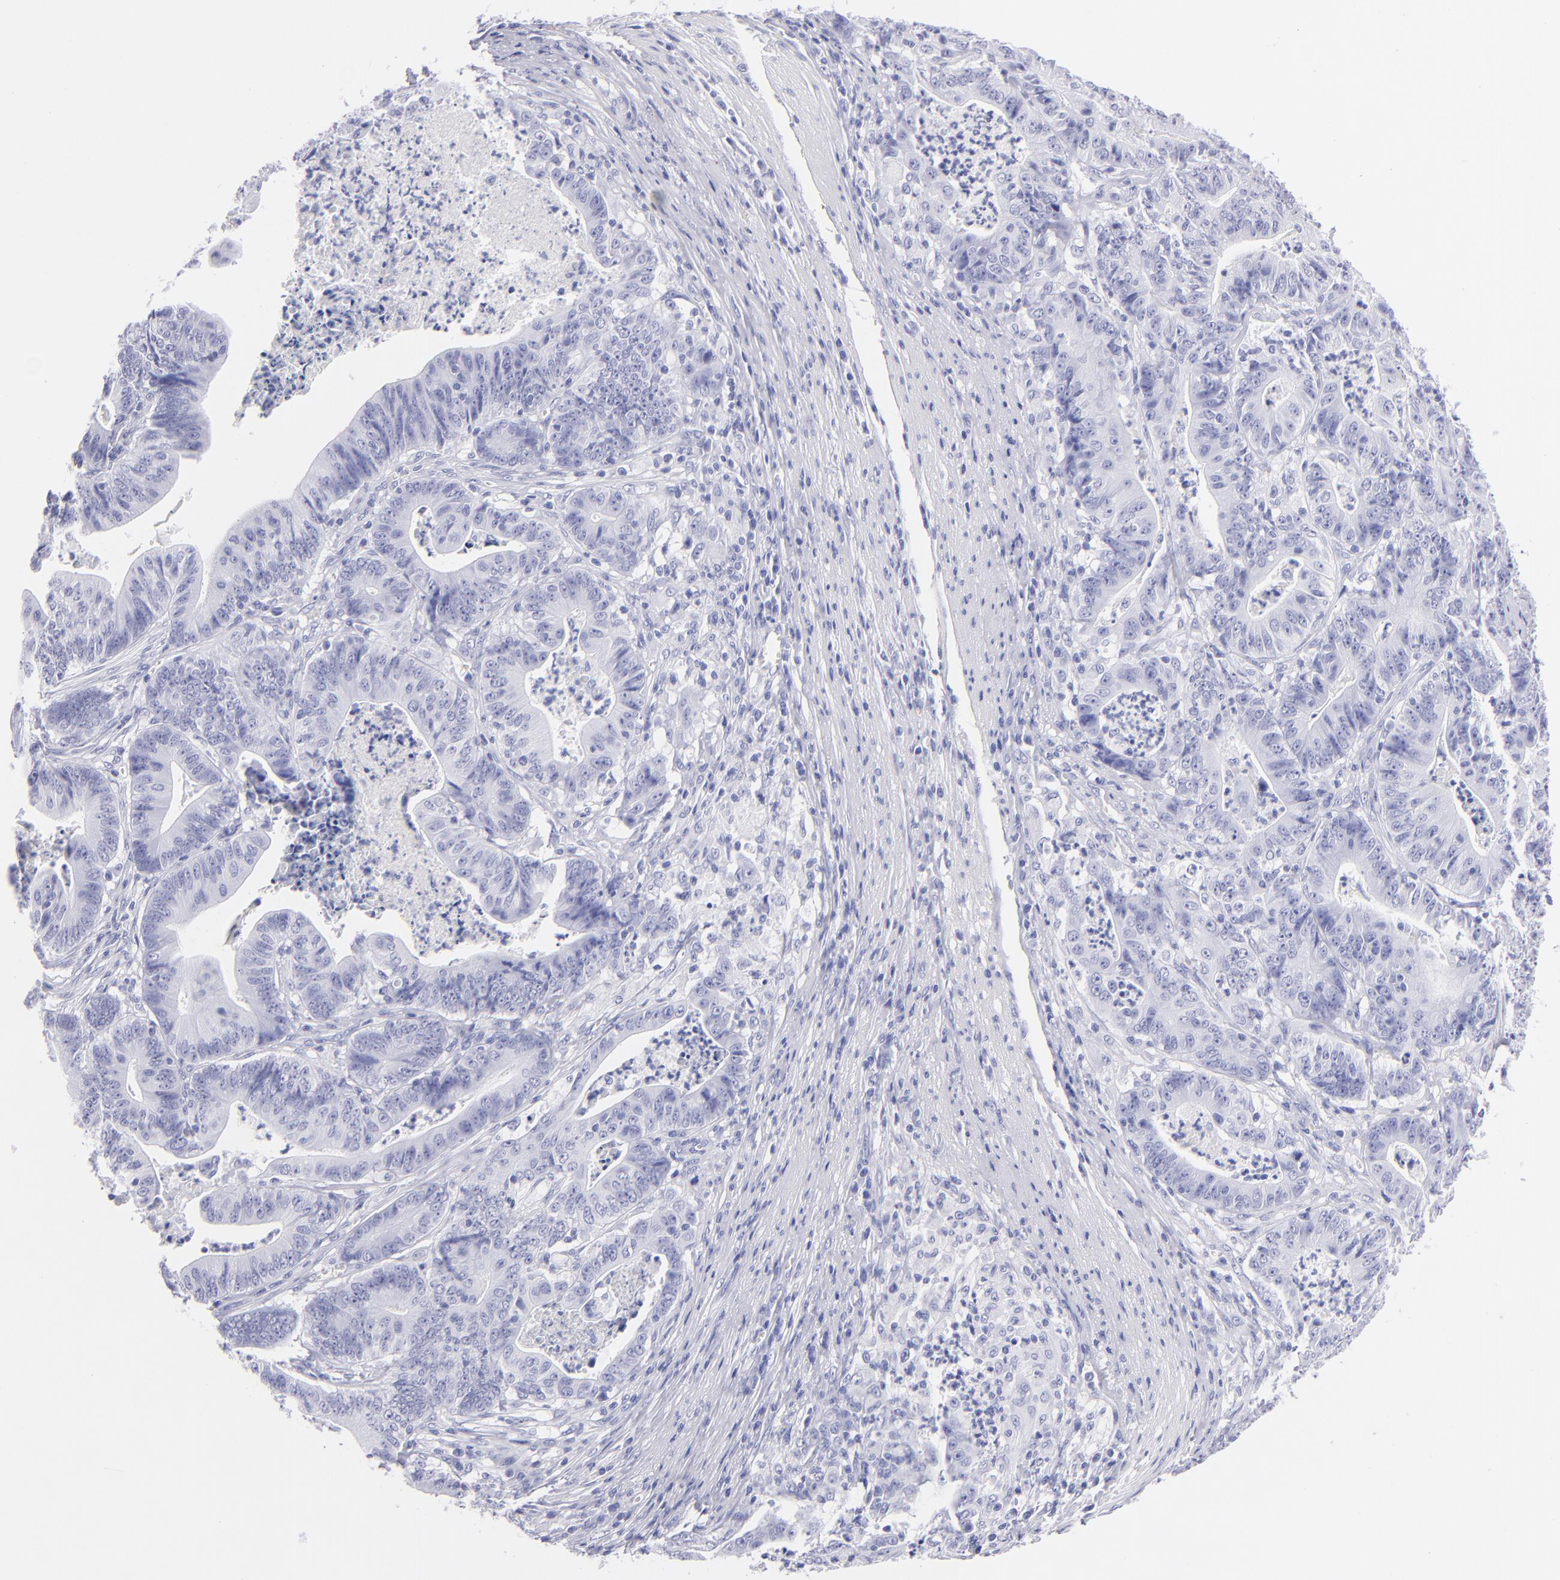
{"staining": {"intensity": "negative", "quantity": "none", "location": "none"}, "tissue": "stomach cancer", "cell_type": "Tumor cells", "image_type": "cancer", "snomed": [{"axis": "morphology", "description": "Adenocarcinoma, NOS"}, {"axis": "topography", "description": "Stomach, lower"}], "caption": "The image shows no staining of tumor cells in adenocarcinoma (stomach).", "gene": "PRPH", "patient": {"sex": "female", "age": 86}}